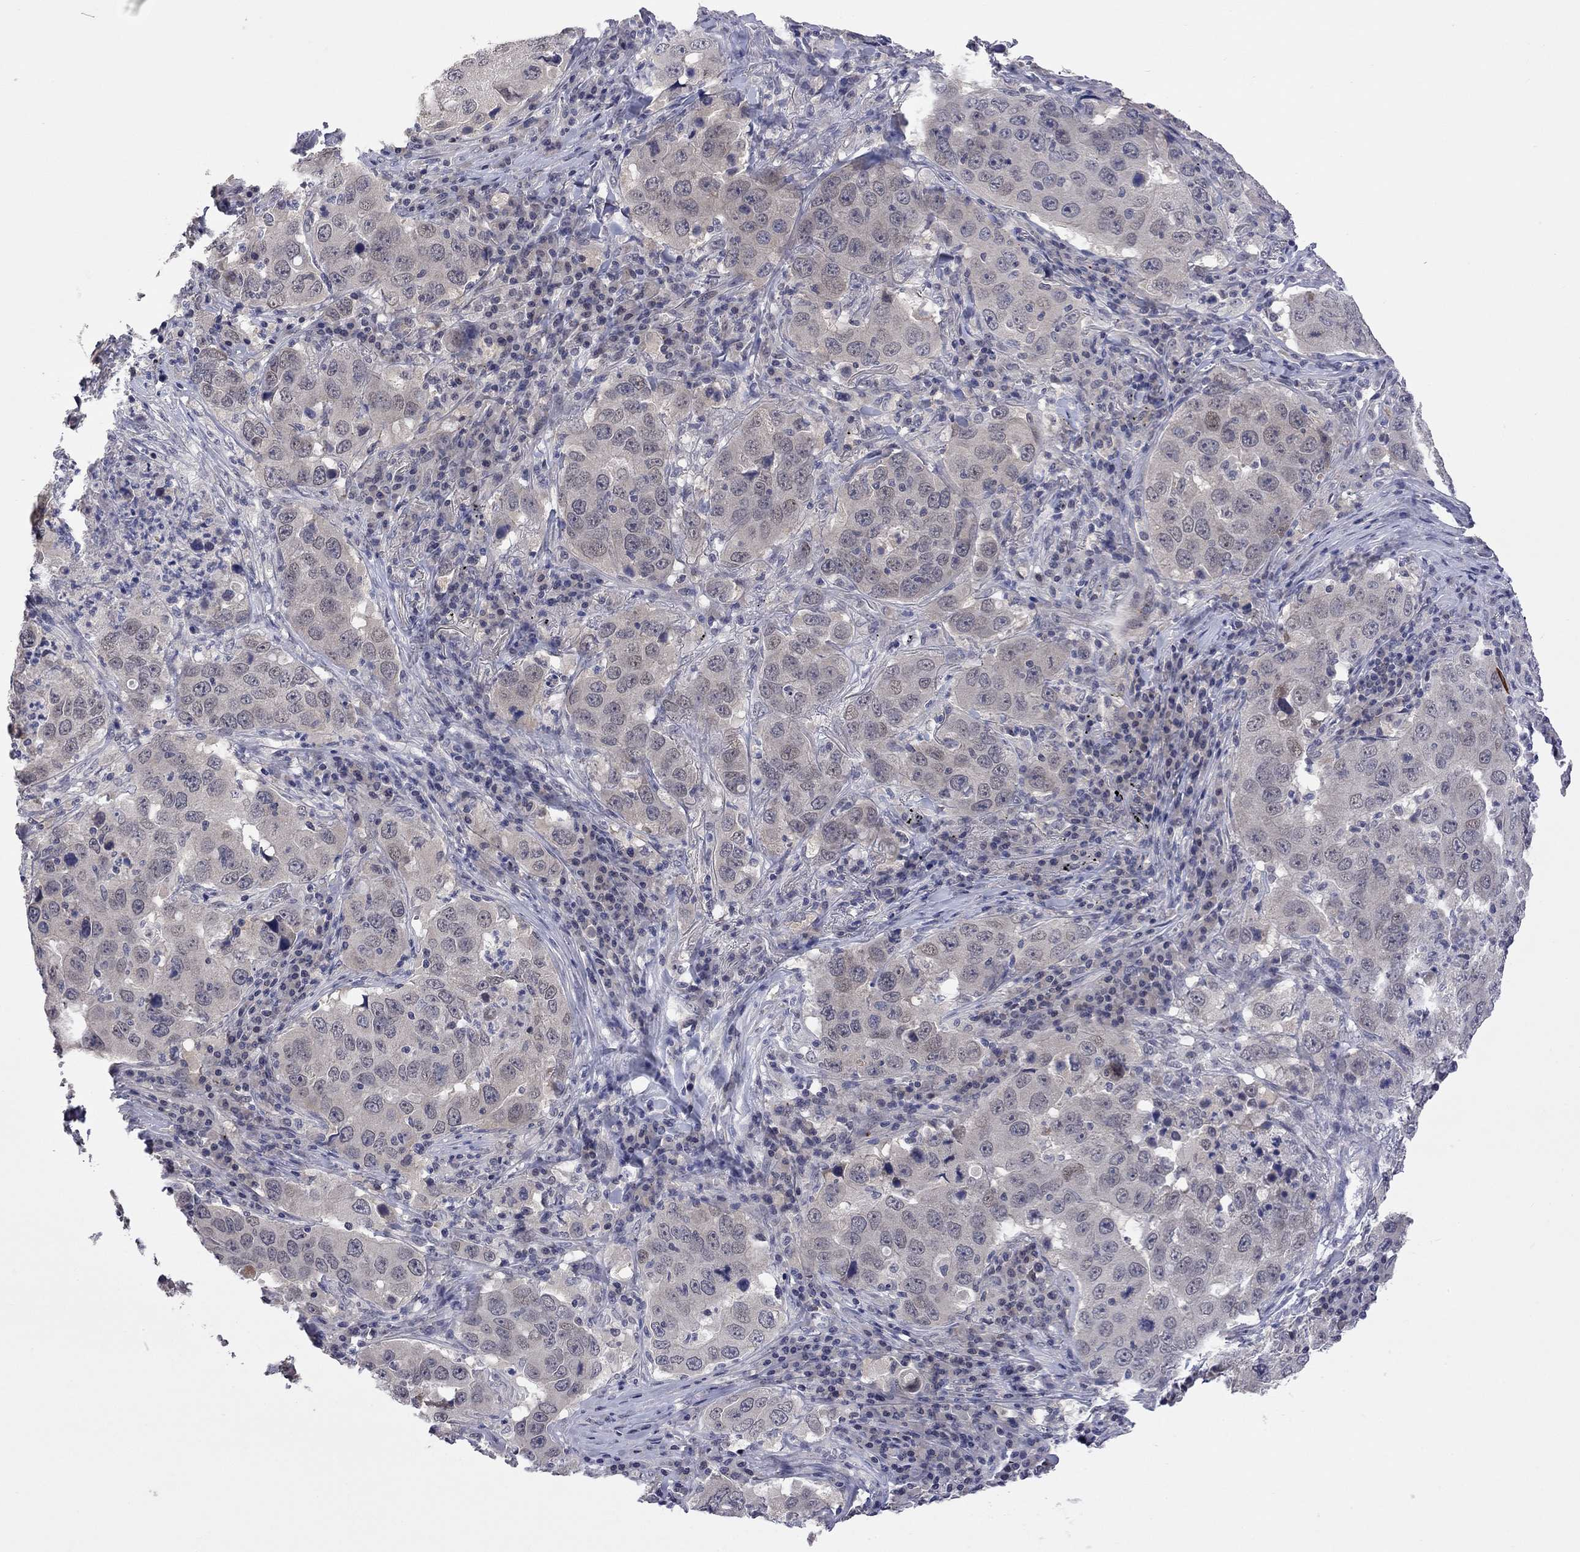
{"staining": {"intensity": "negative", "quantity": "none", "location": "none"}, "tissue": "lung cancer", "cell_type": "Tumor cells", "image_type": "cancer", "snomed": [{"axis": "morphology", "description": "Adenocarcinoma, NOS"}, {"axis": "topography", "description": "Lung"}], "caption": "DAB immunohistochemical staining of adenocarcinoma (lung) exhibits no significant staining in tumor cells.", "gene": "FABP12", "patient": {"sex": "male", "age": 73}}